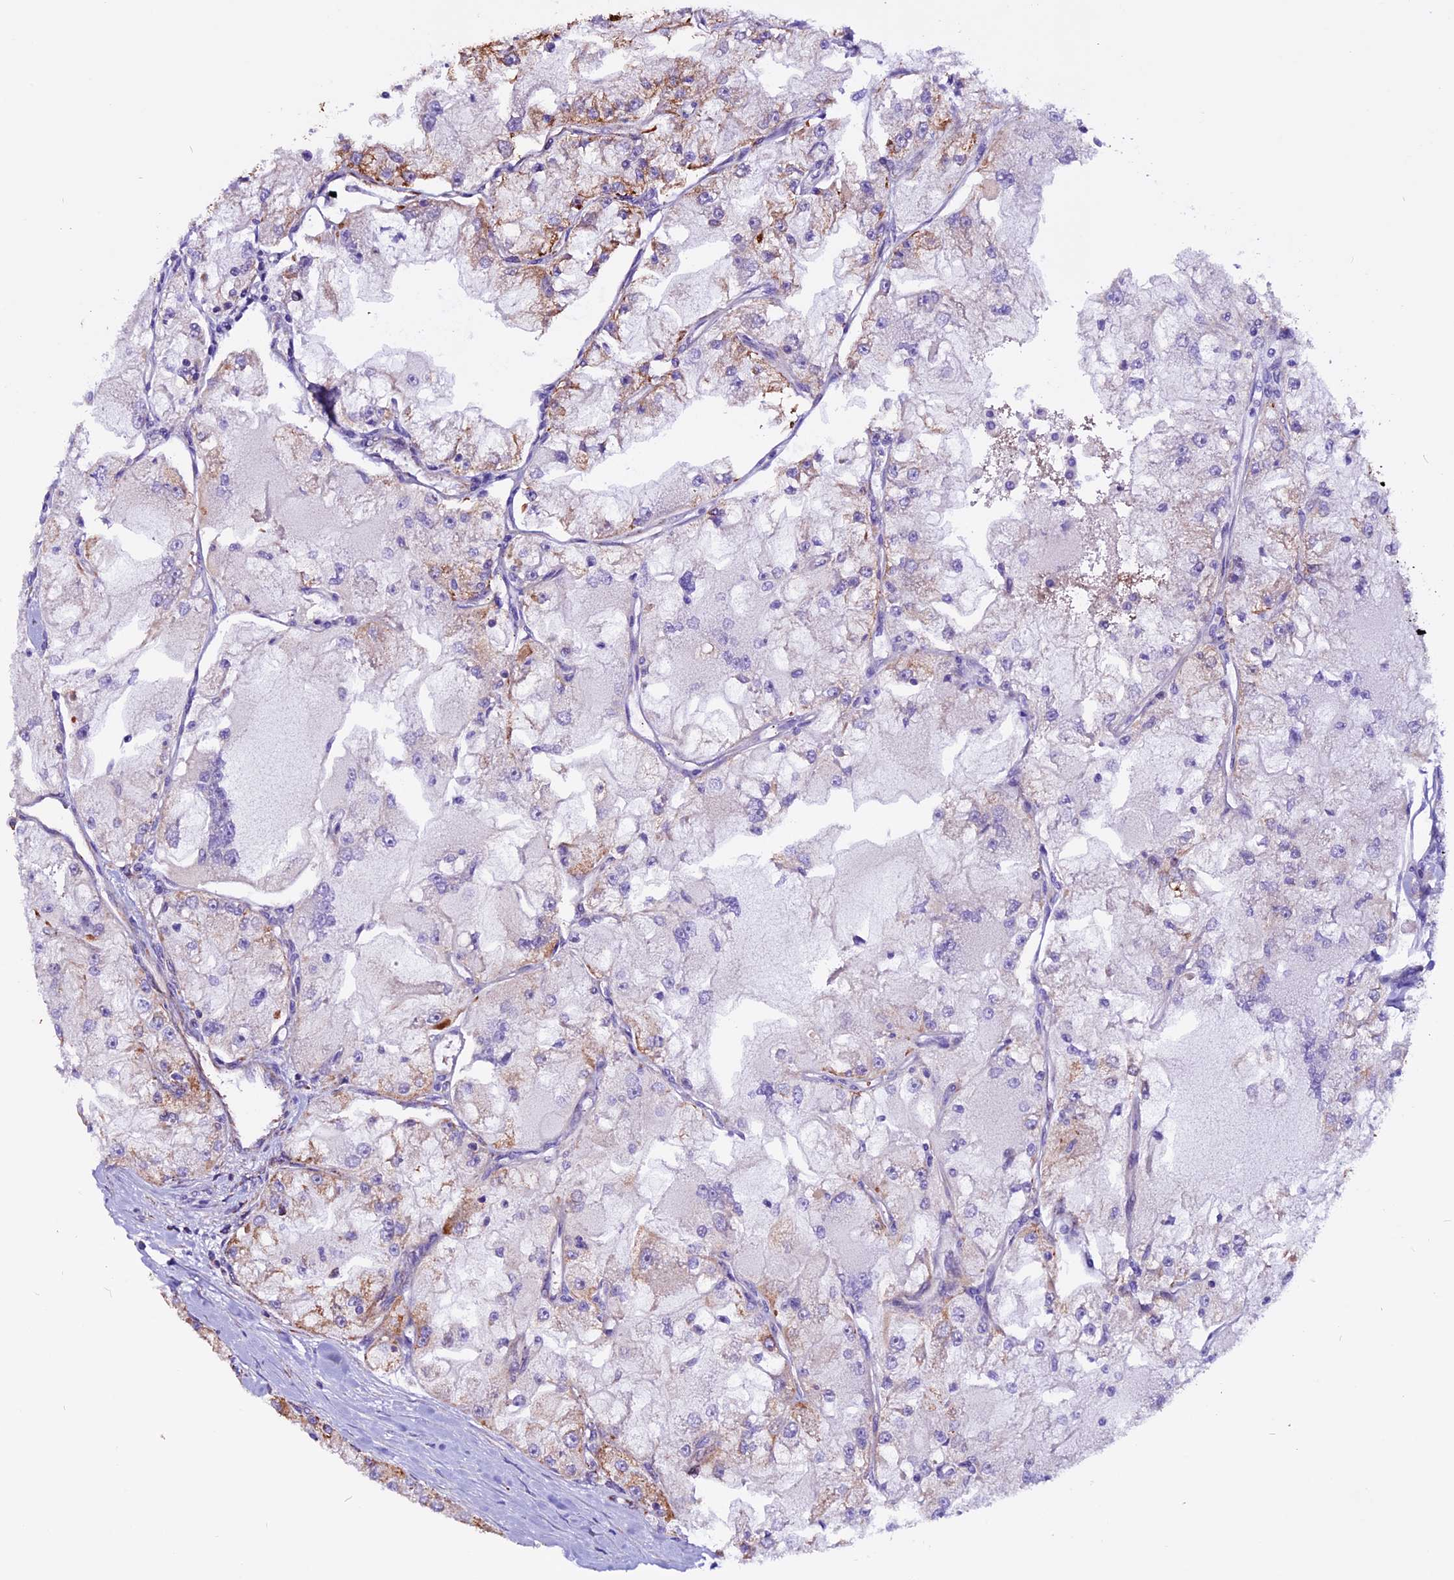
{"staining": {"intensity": "moderate", "quantity": "<25%", "location": "cytoplasmic/membranous"}, "tissue": "renal cancer", "cell_type": "Tumor cells", "image_type": "cancer", "snomed": [{"axis": "morphology", "description": "Adenocarcinoma, NOS"}, {"axis": "topography", "description": "Kidney"}], "caption": "Renal cancer (adenocarcinoma) was stained to show a protein in brown. There is low levels of moderate cytoplasmic/membranous positivity in about <25% of tumor cells.", "gene": "CX3CL1", "patient": {"sex": "female", "age": 72}}